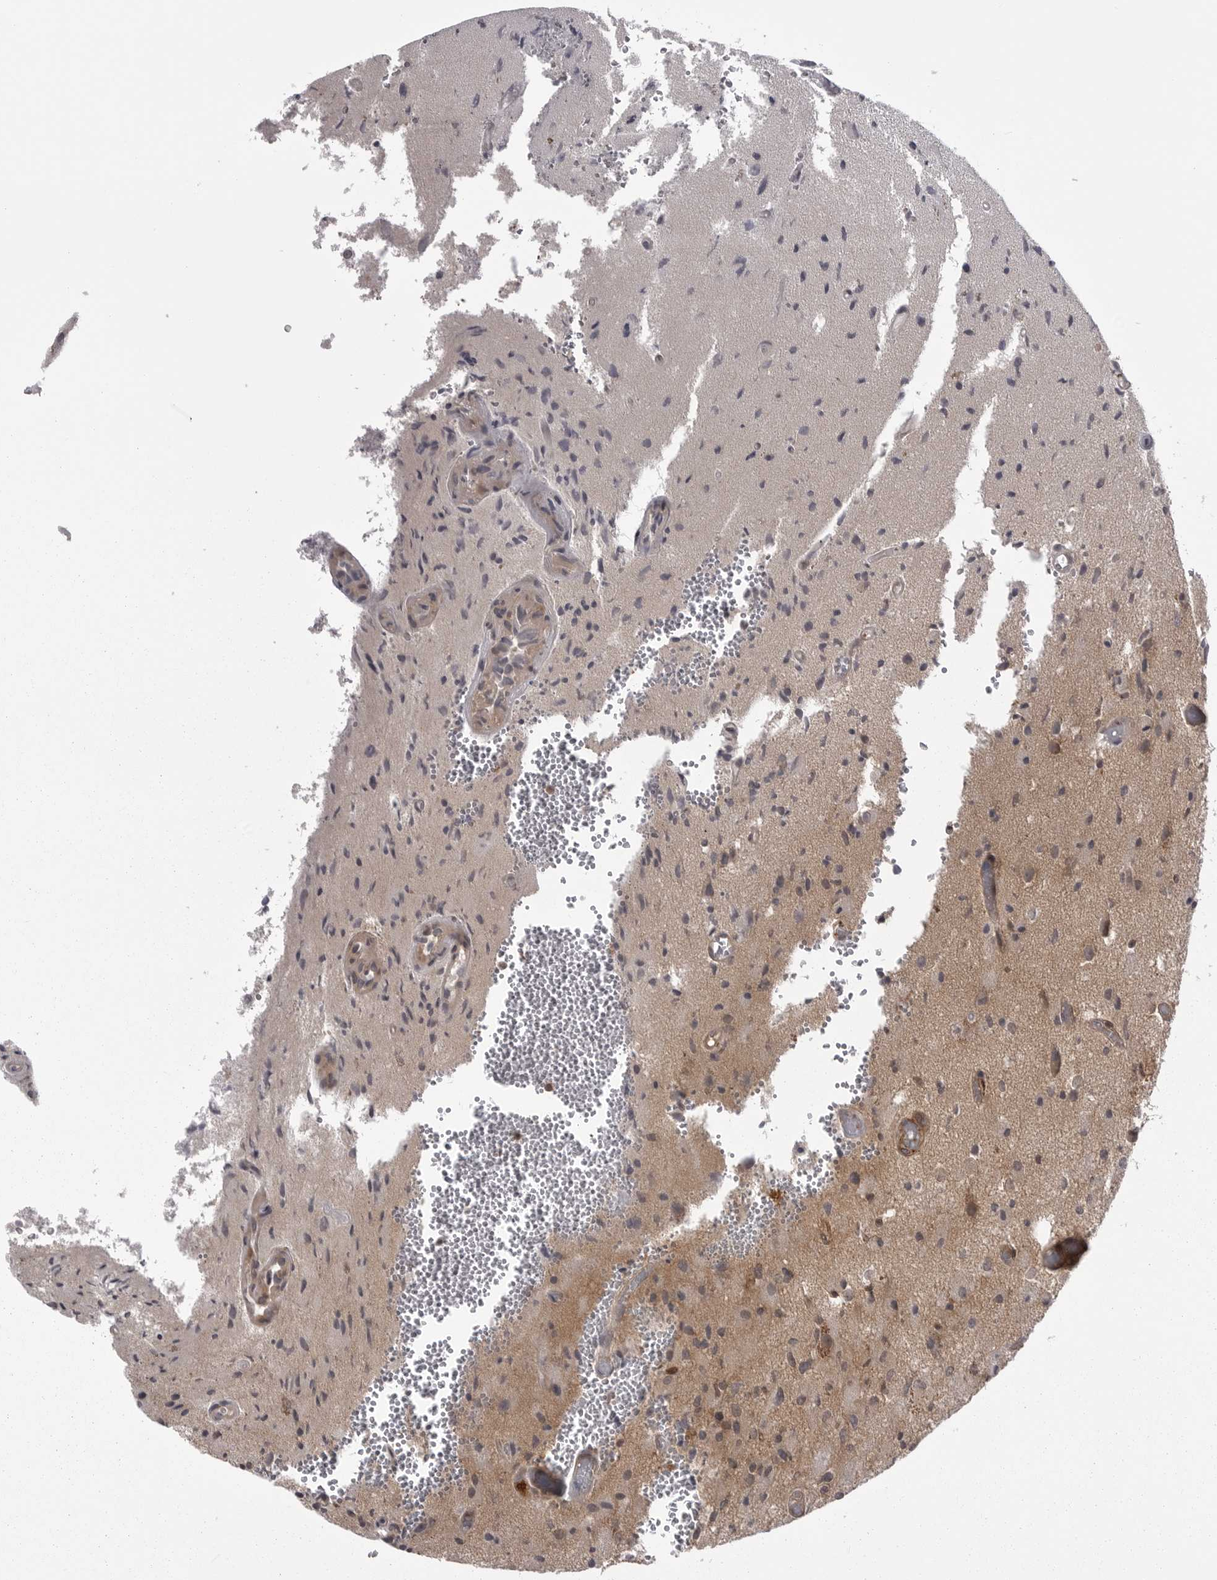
{"staining": {"intensity": "weak", "quantity": "<25%", "location": "cytoplasmic/membranous"}, "tissue": "glioma", "cell_type": "Tumor cells", "image_type": "cancer", "snomed": [{"axis": "morphology", "description": "Normal tissue, NOS"}, {"axis": "morphology", "description": "Glioma, malignant, High grade"}, {"axis": "topography", "description": "Cerebral cortex"}], "caption": "Immunohistochemistry (IHC) of malignant glioma (high-grade) reveals no expression in tumor cells. (Brightfield microscopy of DAB (3,3'-diaminobenzidine) immunohistochemistry (IHC) at high magnification).", "gene": "STK24", "patient": {"sex": "male", "age": 77}}